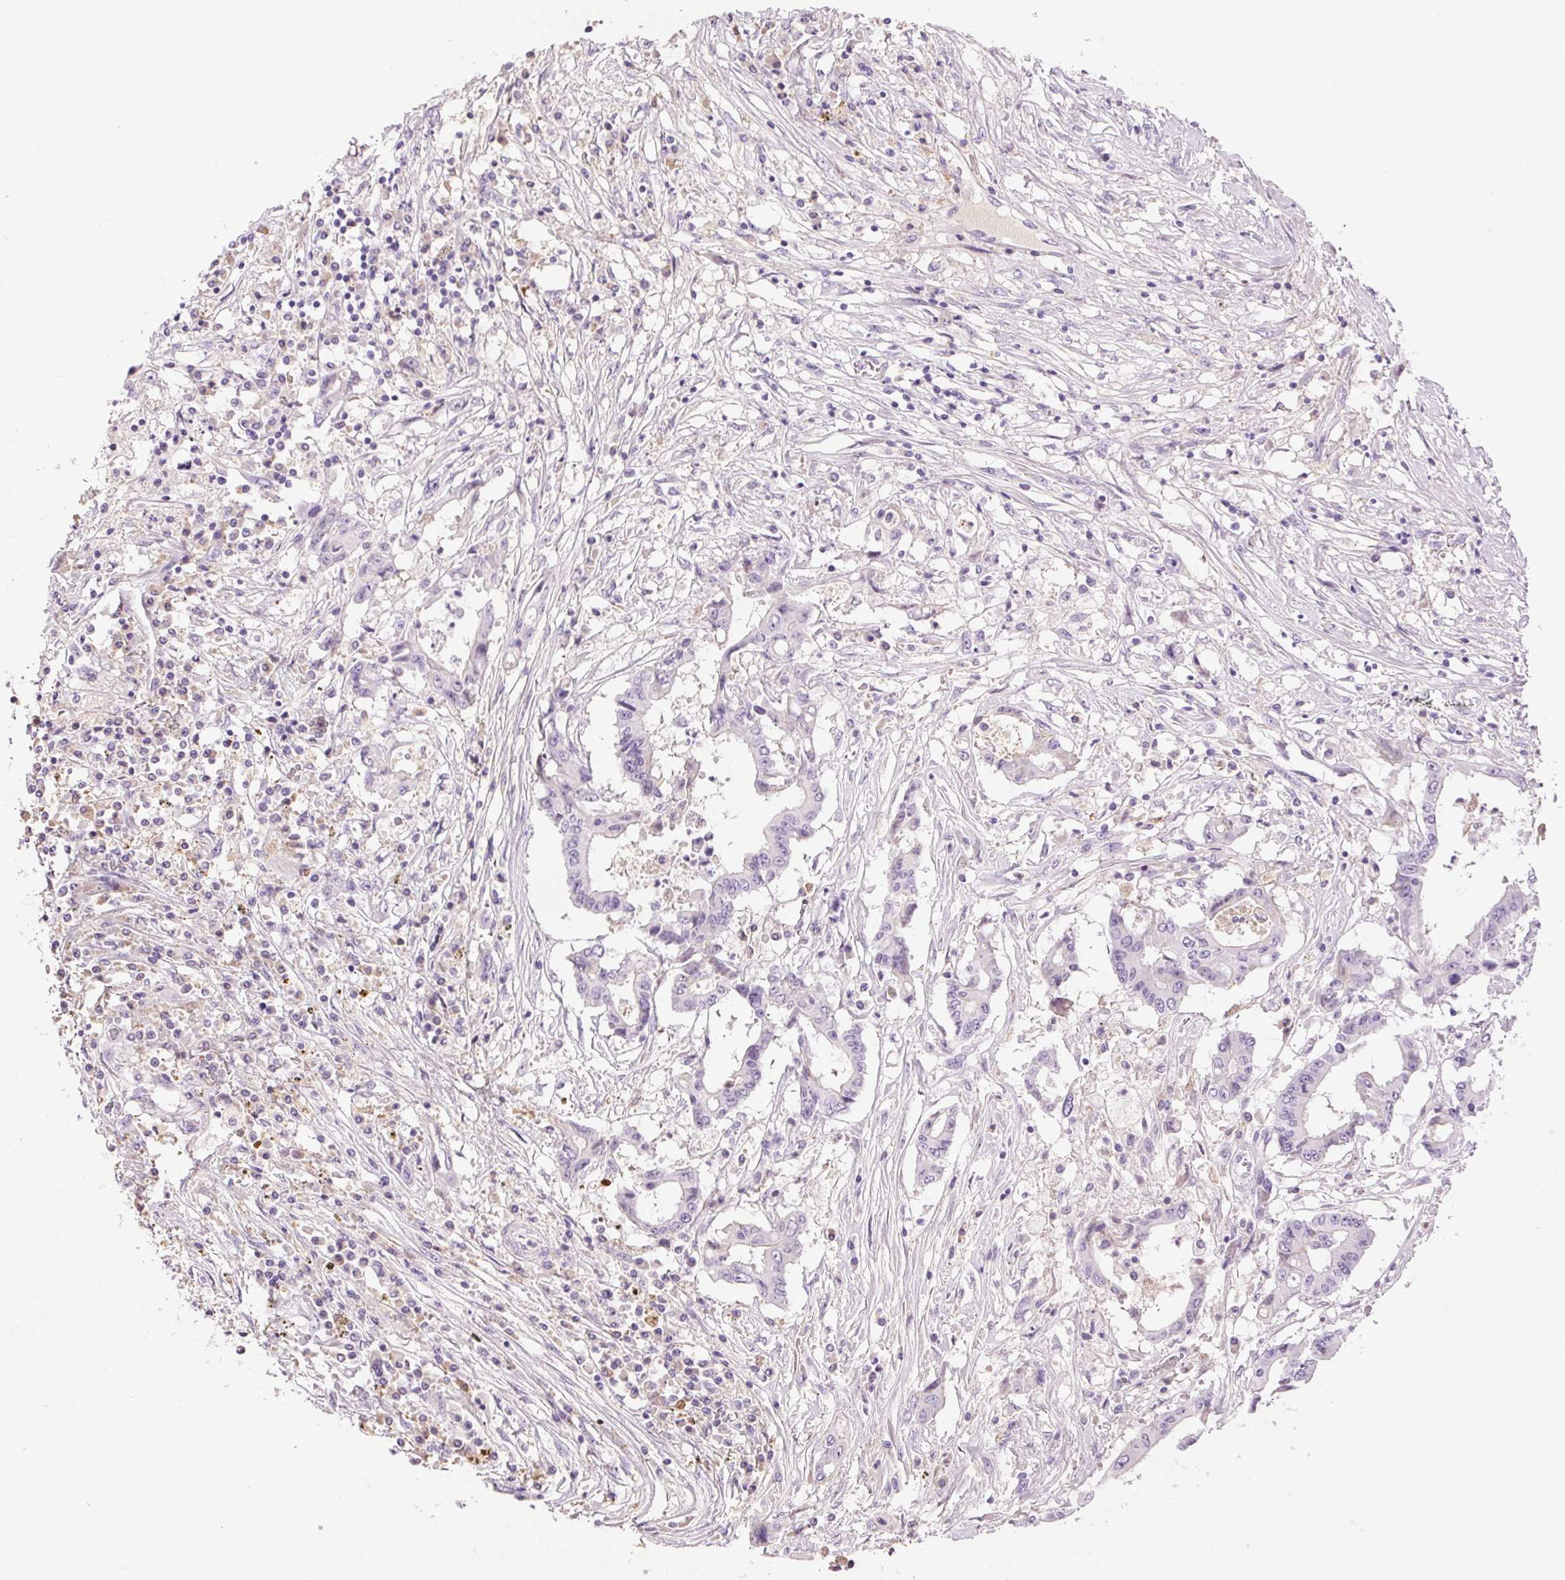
{"staining": {"intensity": "negative", "quantity": "none", "location": "none"}, "tissue": "colorectal cancer", "cell_type": "Tumor cells", "image_type": "cancer", "snomed": [{"axis": "morphology", "description": "Adenocarcinoma, NOS"}, {"axis": "topography", "description": "Rectum"}], "caption": "Tumor cells show no significant protein positivity in colorectal cancer (adenocarcinoma).", "gene": "BPIFB2", "patient": {"sex": "male", "age": 54}}